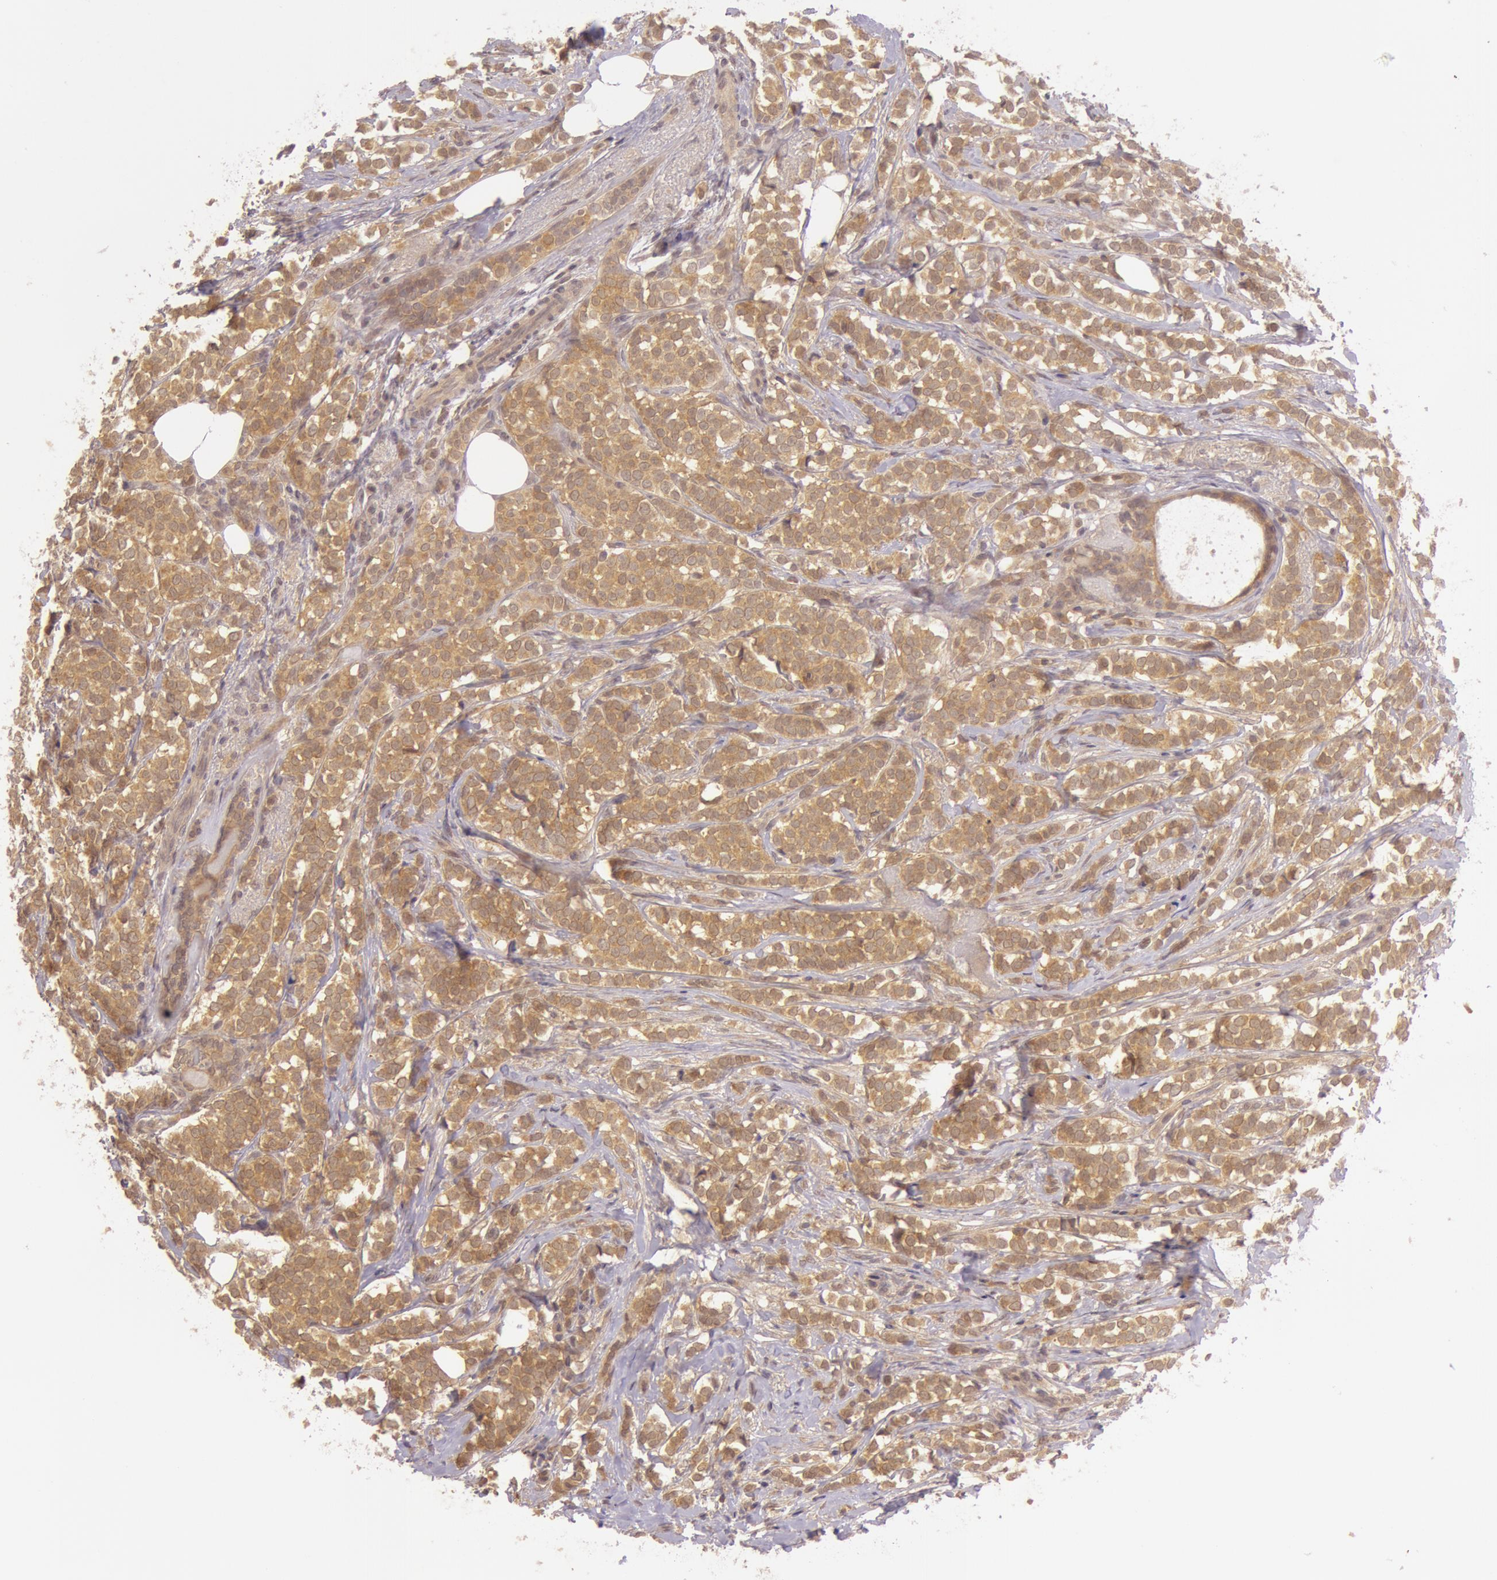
{"staining": {"intensity": "moderate", "quantity": ">75%", "location": "cytoplasmic/membranous"}, "tissue": "breast cancer", "cell_type": "Tumor cells", "image_type": "cancer", "snomed": [{"axis": "morphology", "description": "Lobular carcinoma"}, {"axis": "topography", "description": "Breast"}], "caption": "Protein expression analysis of human lobular carcinoma (breast) reveals moderate cytoplasmic/membranous positivity in approximately >75% of tumor cells.", "gene": "ATG2B", "patient": {"sex": "female", "age": 56}}